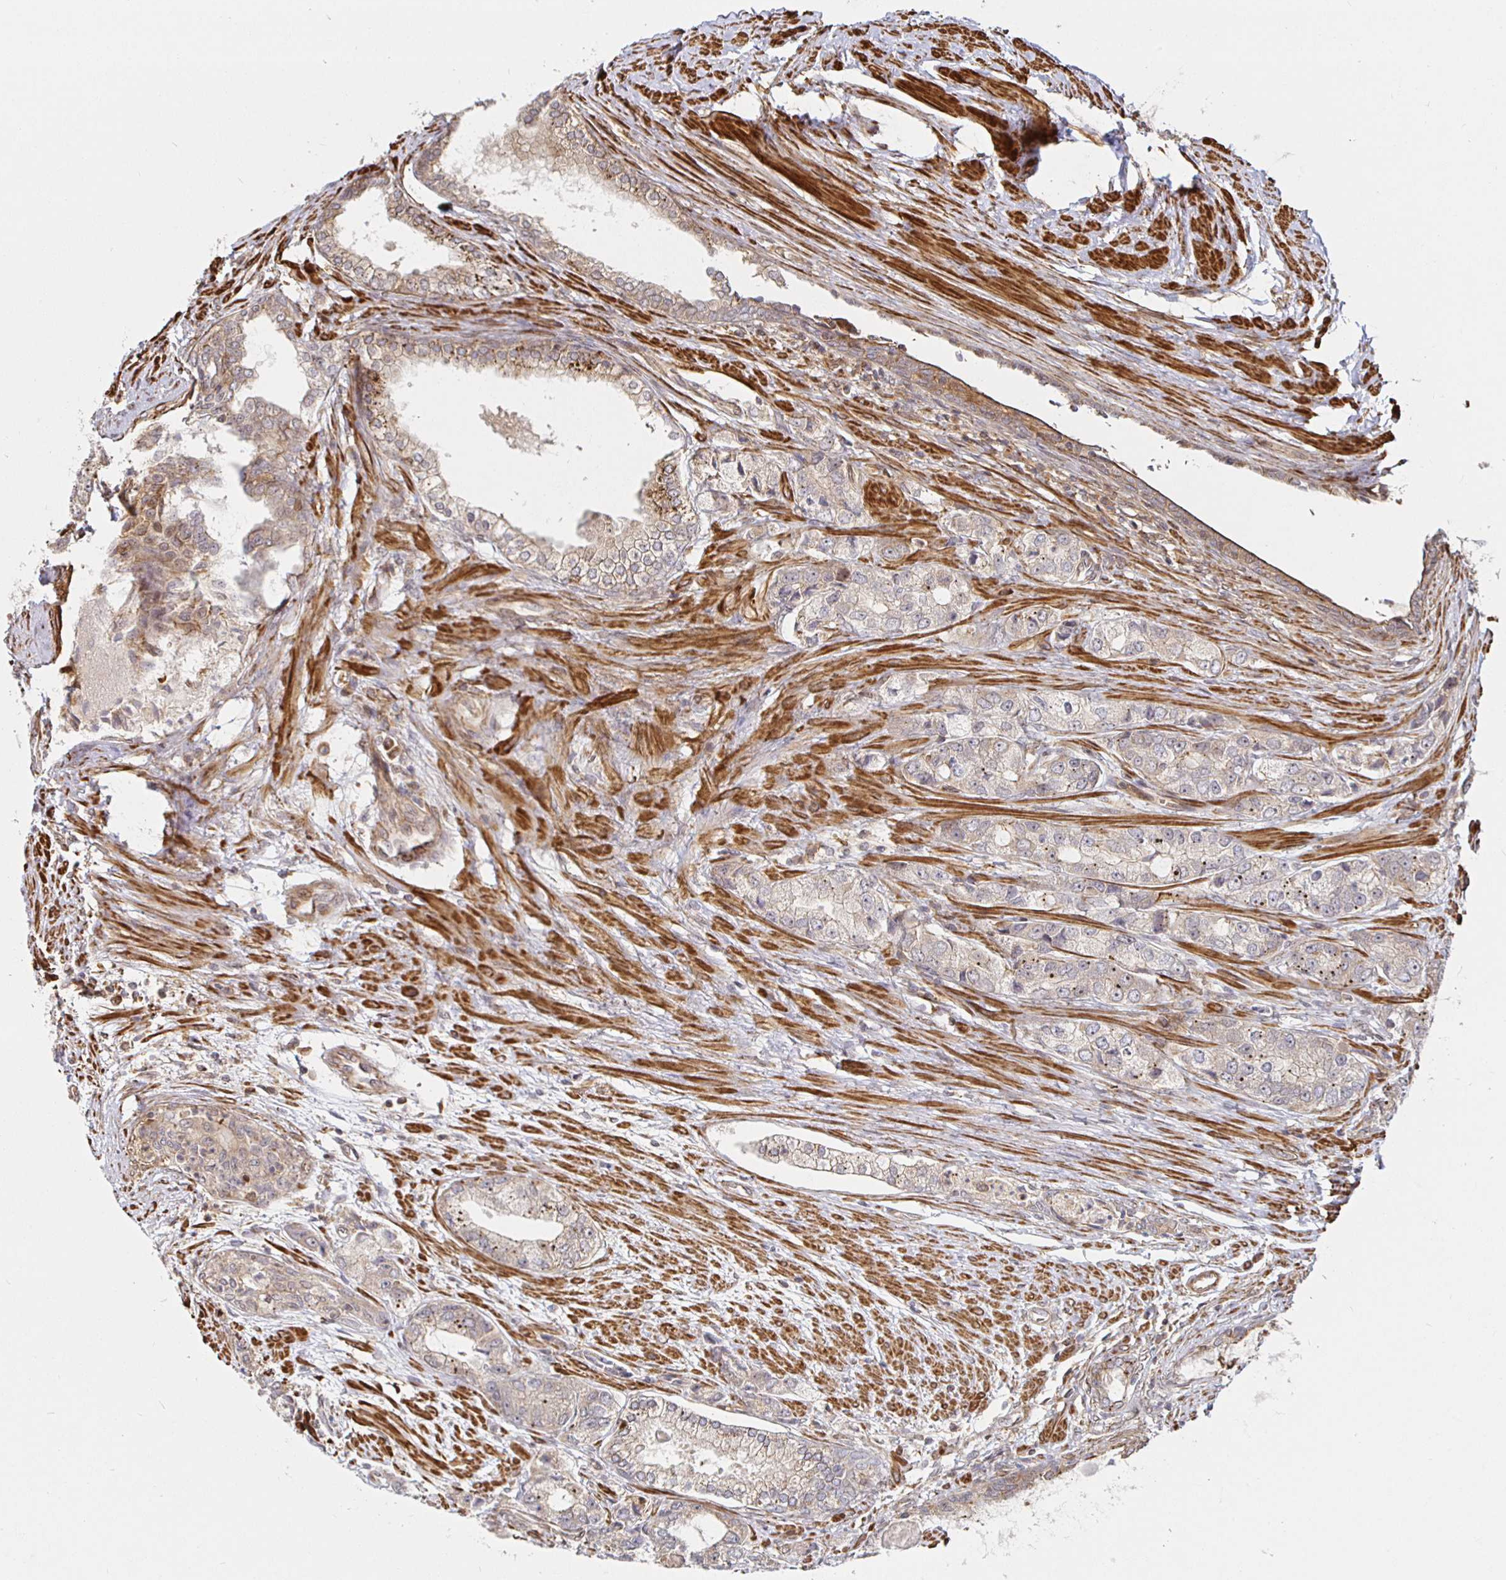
{"staining": {"intensity": "weak", "quantity": "<25%", "location": "cytoplasmic/membranous"}, "tissue": "prostate cancer", "cell_type": "Tumor cells", "image_type": "cancer", "snomed": [{"axis": "morphology", "description": "Adenocarcinoma, Low grade"}, {"axis": "topography", "description": "Prostate"}], "caption": "High power microscopy micrograph of an immunohistochemistry histopathology image of prostate cancer, revealing no significant expression in tumor cells.", "gene": "STRAP", "patient": {"sex": "male", "age": 69}}